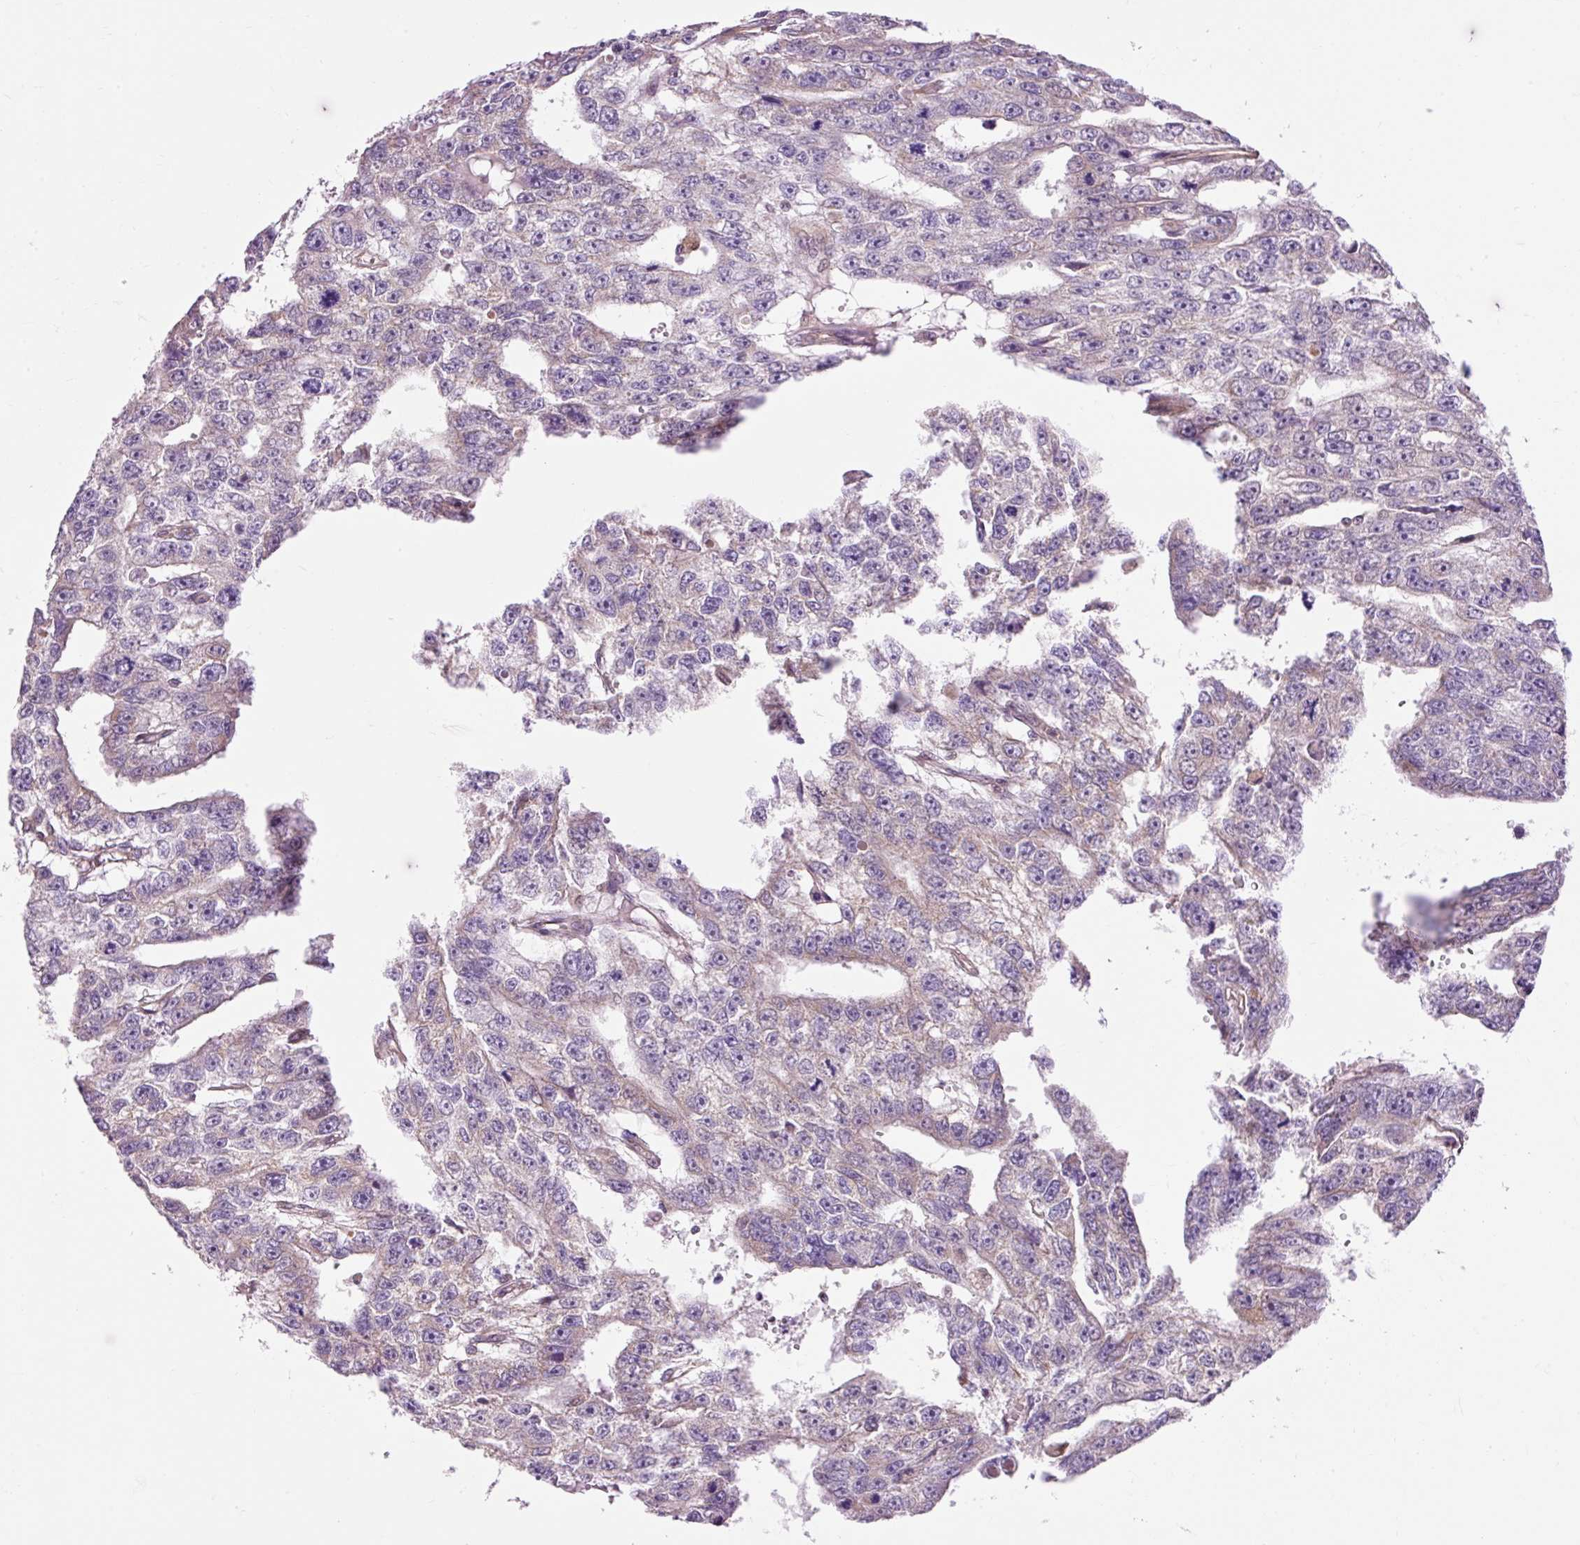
{"staining": {"intensity": "weak", "quantity": "<25%", "location": "cytoplasmic/membranous"}, "tissue": "testis cancer", "cell_type": "Tumor cells", "image_type": "cancer", "snomed": [{"axis": "morphology", "description": "Carcinoma, Embryonal, NOS"}, {"axis": "topography", "description": "Testis"}], "caption": "Protein analysis of testis cancer shows no significant staining in tumor cells.", "gene": "IMMT", "patient": {"sex": "male", "age": 20}}